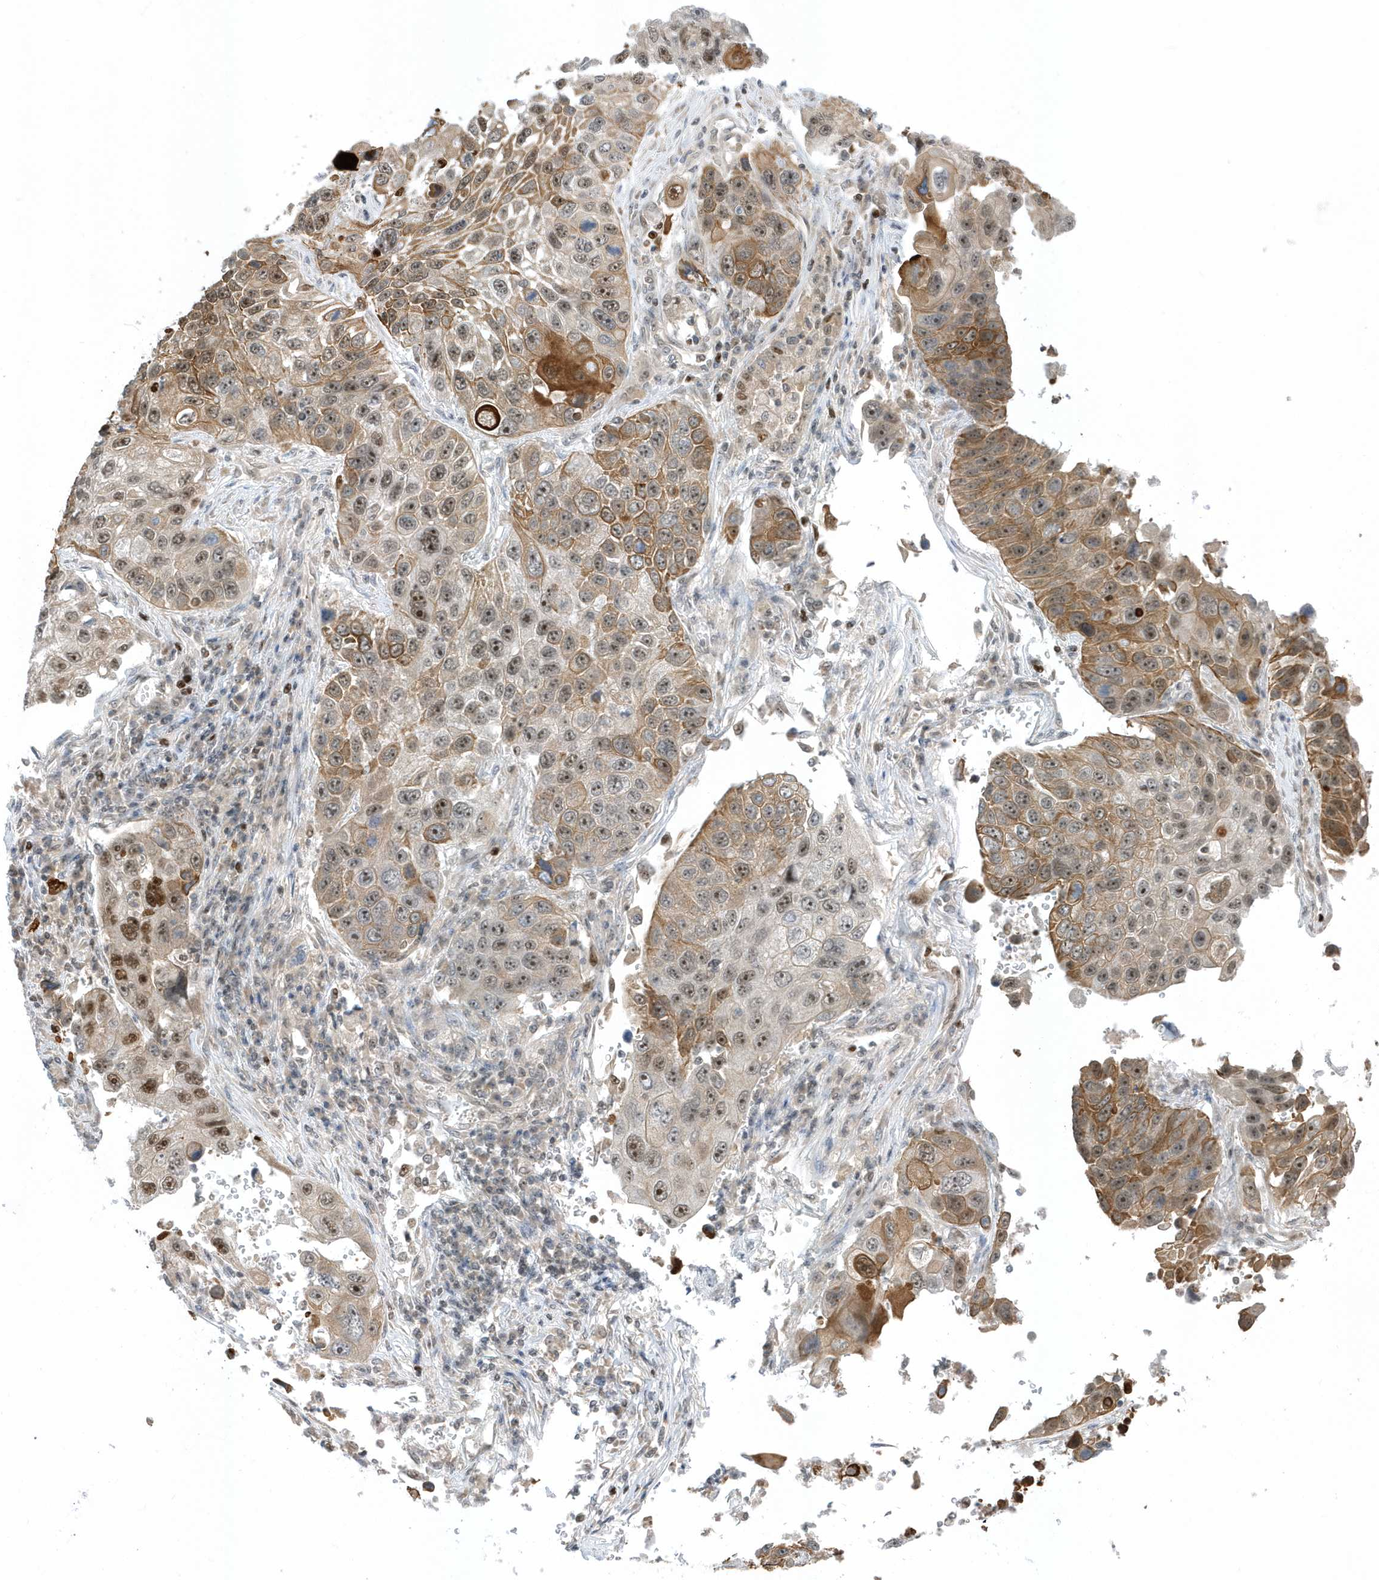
{"staining": {"intensity": "moderate", "quantity": ">75%", "location": "cytoplasmic/membranous,nuclear"}, "tissue": "lung cancer", "cell_type": "Tumor cells", "image_type": "cancer", "snomed": [{"axis": "morphology", "description": "Squamous cell carcinoma, NOS"}, {"axis": "topography", "description": "Lung"}], "caption": "High-power microscopy captured an immunohistochemistry (IHC) micrograph of lung cancer, revealing moderate cytoplasmic/membranous and nuclear staining in approximately >75% of tumor cells. (Brightfield microscopy of DAB IHC at high magnification).", "gene": "ZNF740", "patient": {"sex": "male", "age": 61}}